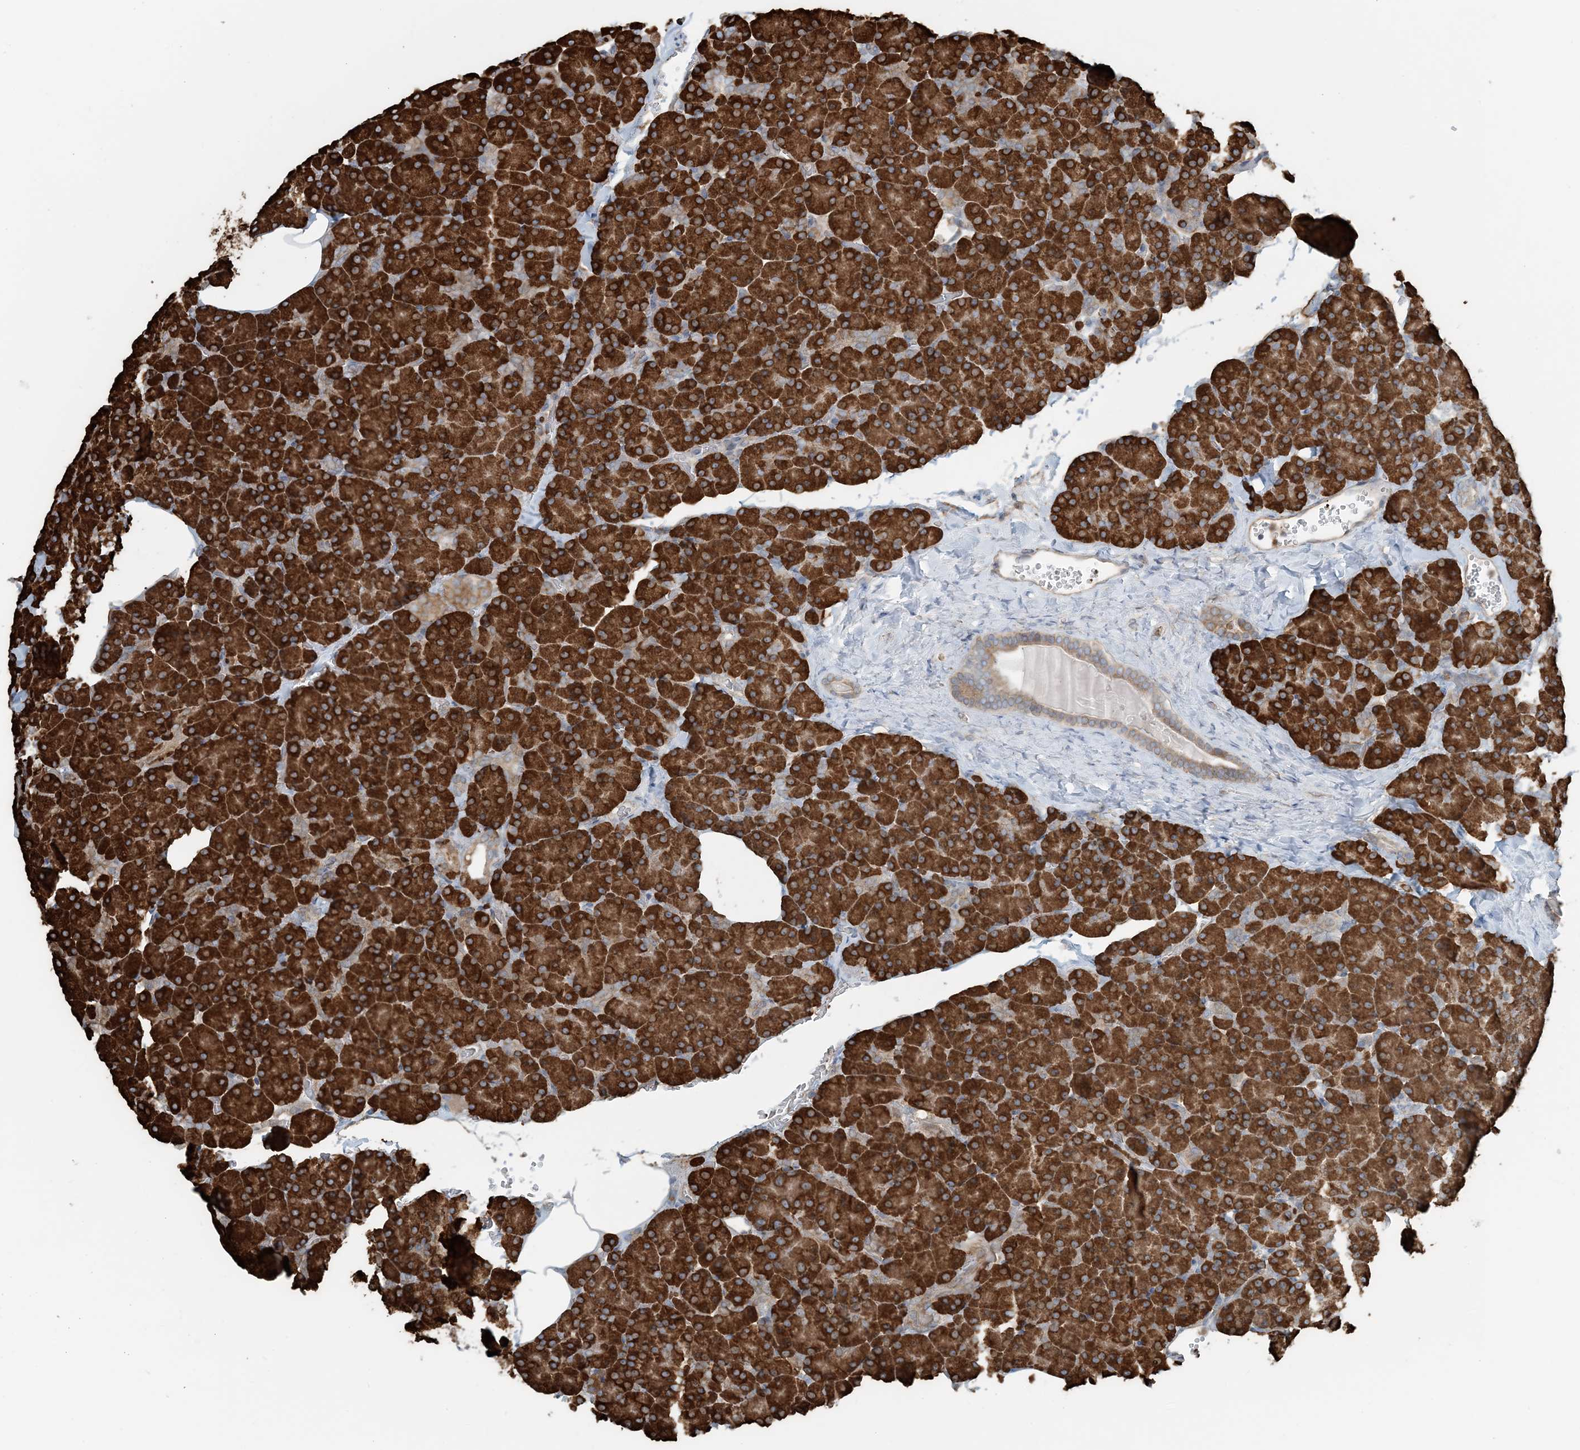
{"staining": {"intensity": "strong", "quantity": ">75%", "location": "cytoplasmic/membranous"}, "tissue": "pancreas", "cell_type": "Exocrine glandular cells", "image_type": "normal", "snomed": [{"axis": "morphology", "description": "Normal tissue, NOS"}, {"axis": "morphology", "description": "Carcinoid, malignant, NOS"}, {"axis": "topography", "description": "Pancreas"}], "caption": "About >75% of exocrine glandular cells in unremarkable pancreas show strong cytoplasmic/membranous protein positivity as visualized by brown immunohistochemical staining.", "gene": "CERKL", "patient": {"sex": "female", "age": 35}}